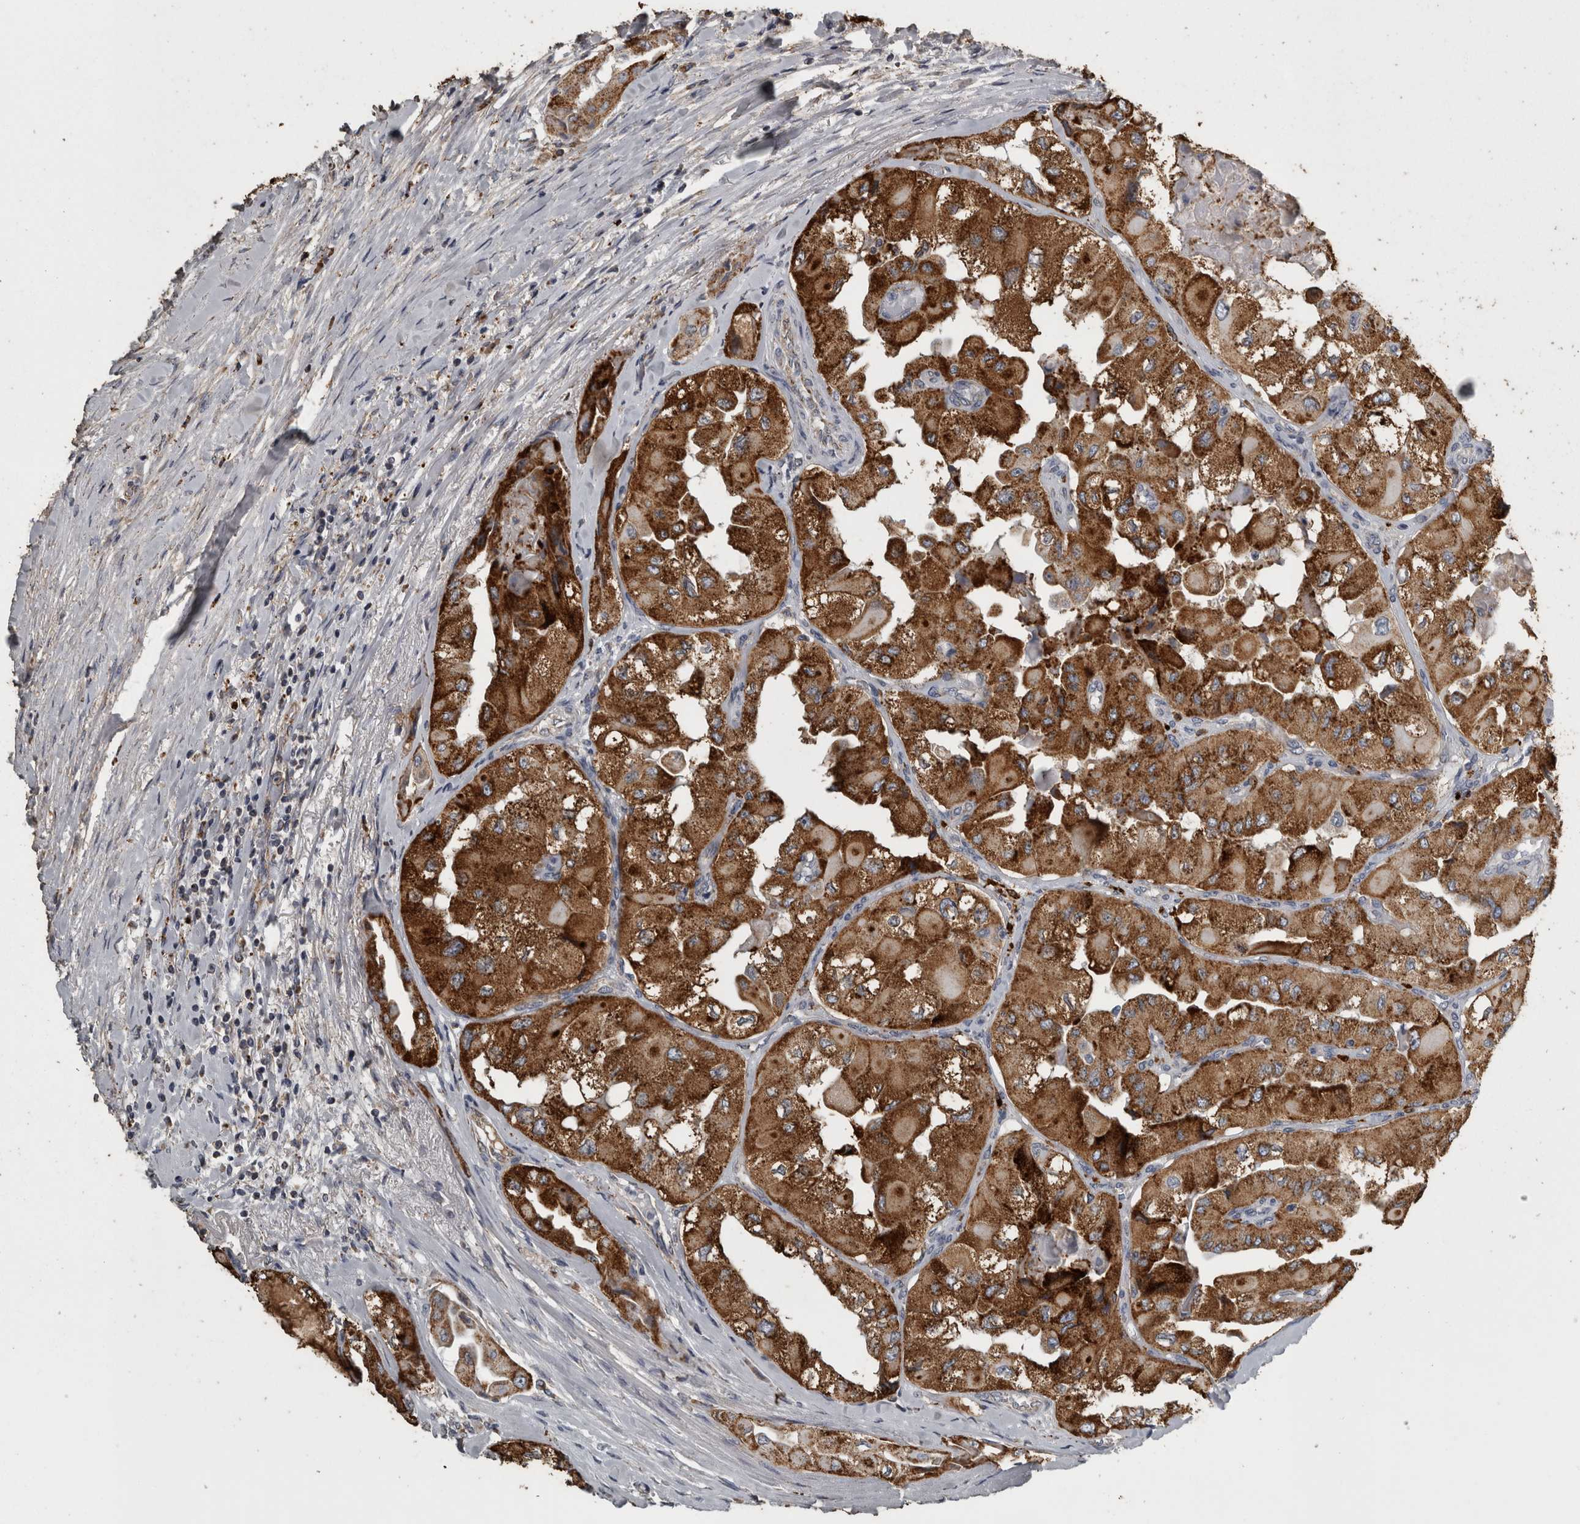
{"staining": {"intensity": "strong", "quantity": ">75%", "location": "cytoplasmic/membranous"}, "tissue": "thyroid cancer", "cell_type": "Tumor cells", "image_type": "cancer", "snomed": [{"axis": "morphology", "description": "Papillary adenocarcinoma, NOS"}, {"axis": "topography", "description": "Thyroid gland"}], "caption": "This histopathology image displays immunohistochemistry staining of thyroid papillary adenocarcinoma, with high strong cytoplasmic/membranous positivity in approximately >75% of tumor cells.", "gene": "FRK", "patient": {"sex": "female", "age": 59}}